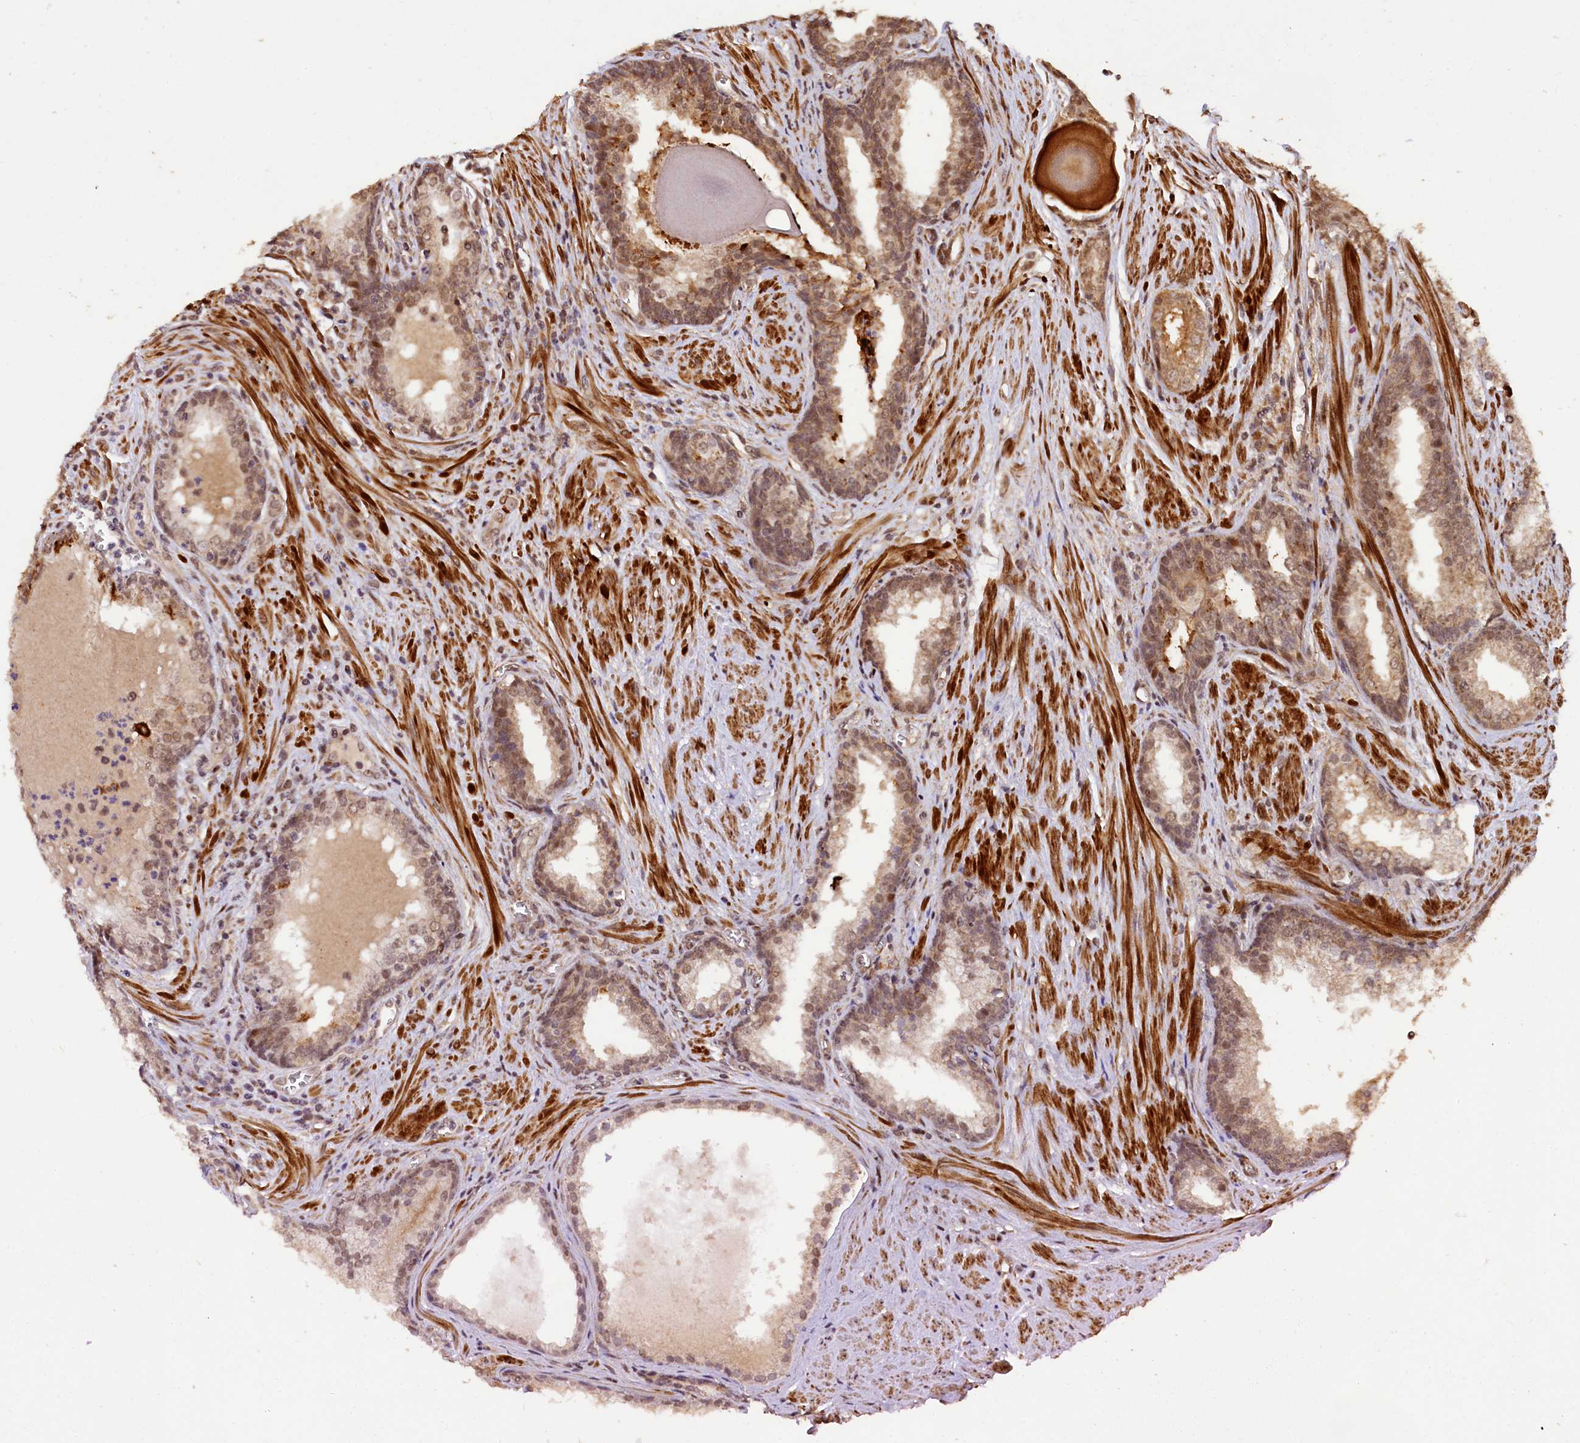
{"staining": {"intensity": "moderate", "quantity": ">75%", "location": "cytoplasmic/membranous,nuclear"}, "tissue": "prostate cancer", "cell_type": "Tumor cells", "image_type": "cancer", "snomed": [{"axis": "morphology", "description": "Adenocarcinoma, Low grade"}, {"axis": "topography", "description": "Prostate"}], "caption": "DAB (3,3'-diaminobenzidine) immunohistochemical staining of human prostate cancer (low-grade adenocarcinoma) shows moderate cytoplasmic/membranous and nuclear protein staining in approximately >75% of tumor cells. The staining was performed using DAB (3,3'-diaminobenzidine), with brown indicating positive protein expression. Nuclei are stained blue with hematoxylin.", "gene": "SHPRH", "patient": {"sex": "male", "age": 54}}